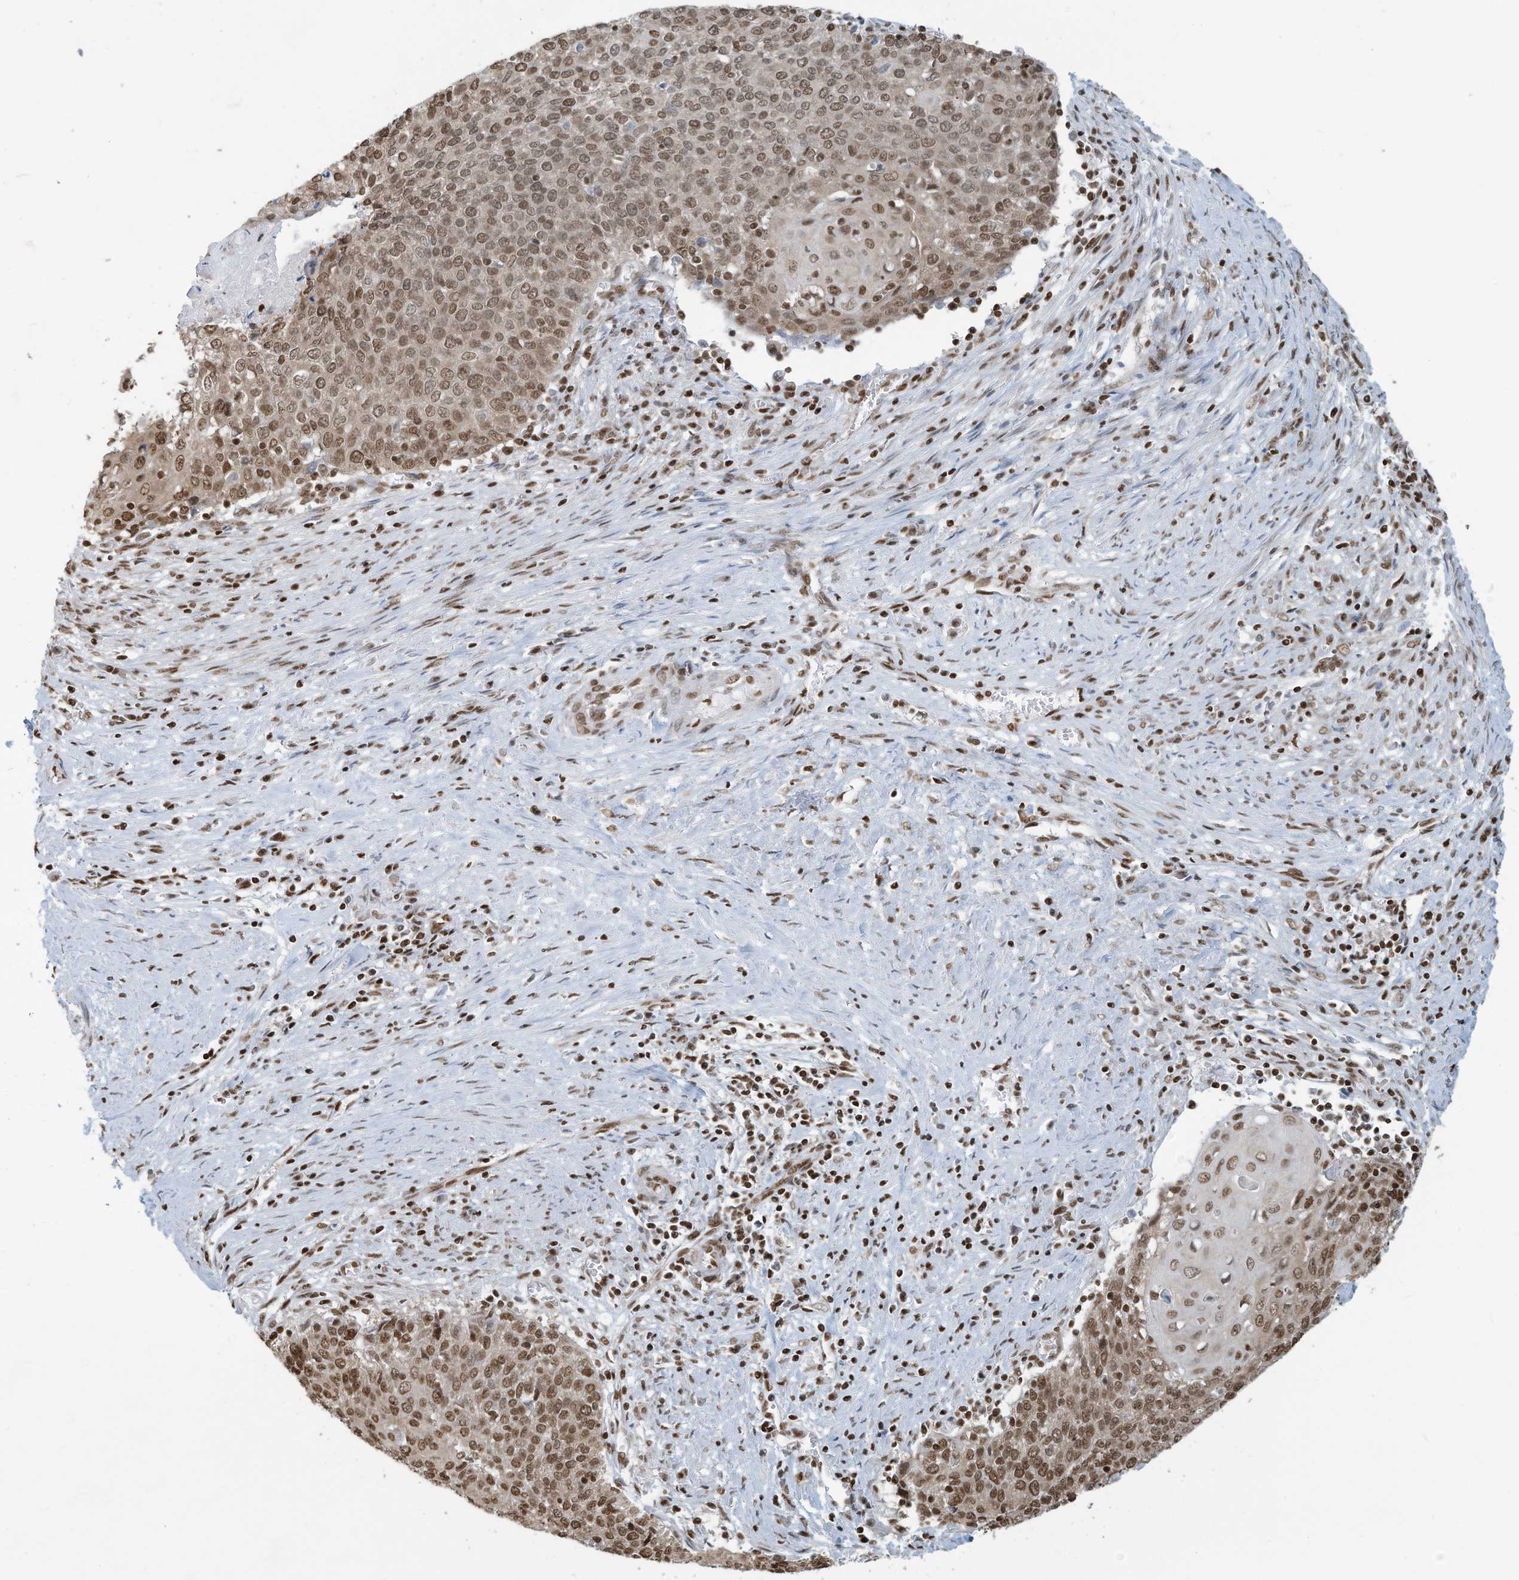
{"staining": {"intensity": "moderate", "quantity": ">75%", "location": "nuclear"}, "tissue": "cervical cancer", "cell_type": "Tumor cells", "image_type": "cancer", "snomed": [{"axis": "morphology", "description": "Squamous cell carcinoma, NOS"}, {"axis": "topography", "description": "Cervix"}], "caption": "About >75% of tumor cells in human squamous cell carcinoma (cervical) display moderate nuclear protein positivity as visualized by brown immunohistochemical staining.", "gene": "SARNP", "patient": {"sex": "female", "age": 39}}